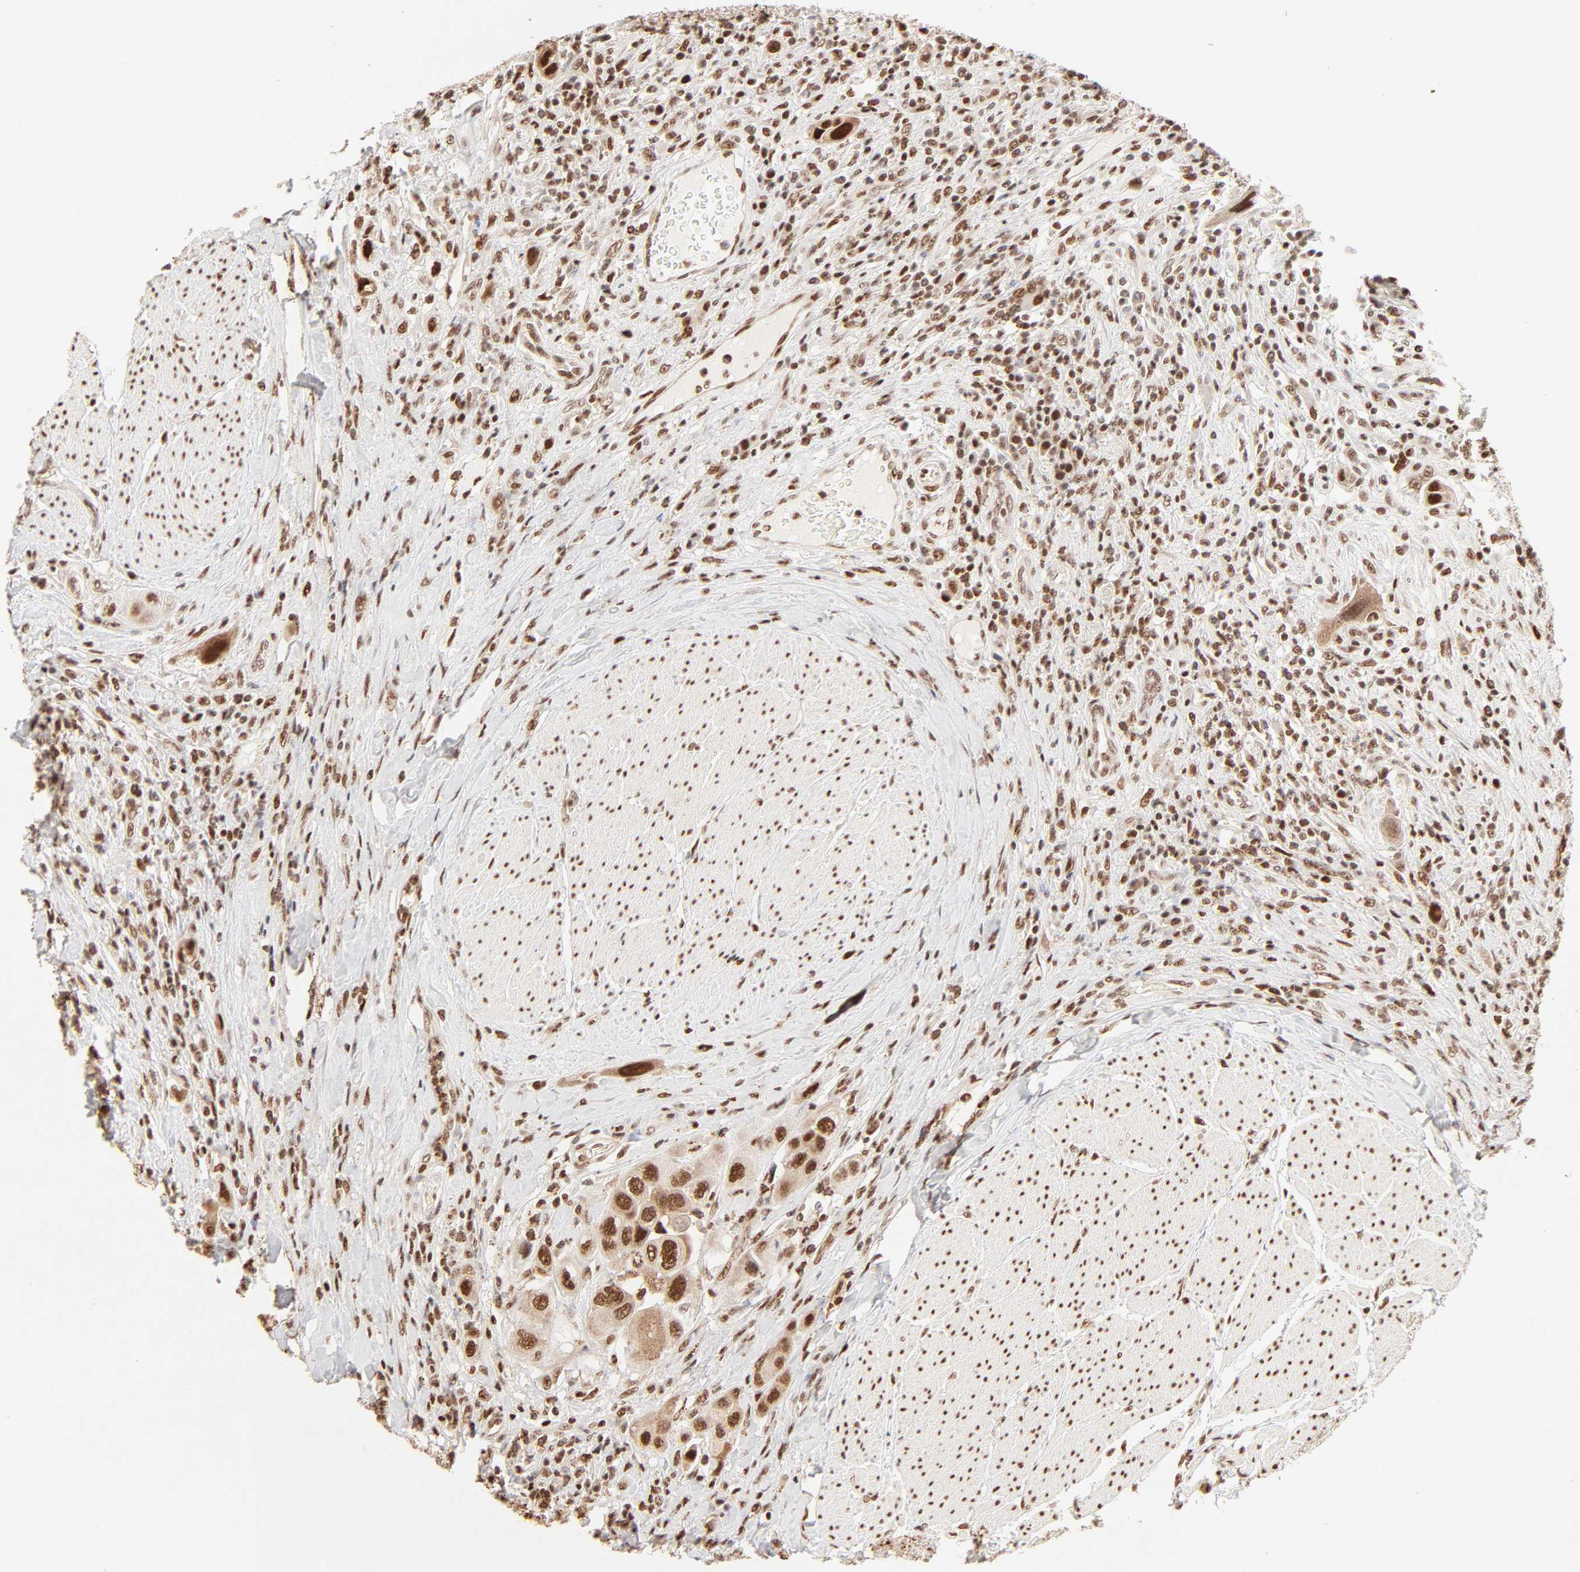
{"staining": {"intensity": "moderate", "quantity": ">75%", "location": "cytoplasmic/membranous,nuclear"}, "tissue": "urothelial cancer", "cell_type": "Tumor cells", "image_type": "cancer", "snomed": [{"axis": "morphology", "description": "Urothelial carcinoma, High grade"}, {"axis": "topography", "description": "Urinary bladder"}], "caption": "A micrograph showing moderate cytoplasmic/membranous and nuclear expression in about >75% of tumor cells in high-grade urothelial carcinoma, as visualized by brown immunohistochemical staining.", "gene": "FAM50A", "patient": {"sex": "male", "age": 50}}